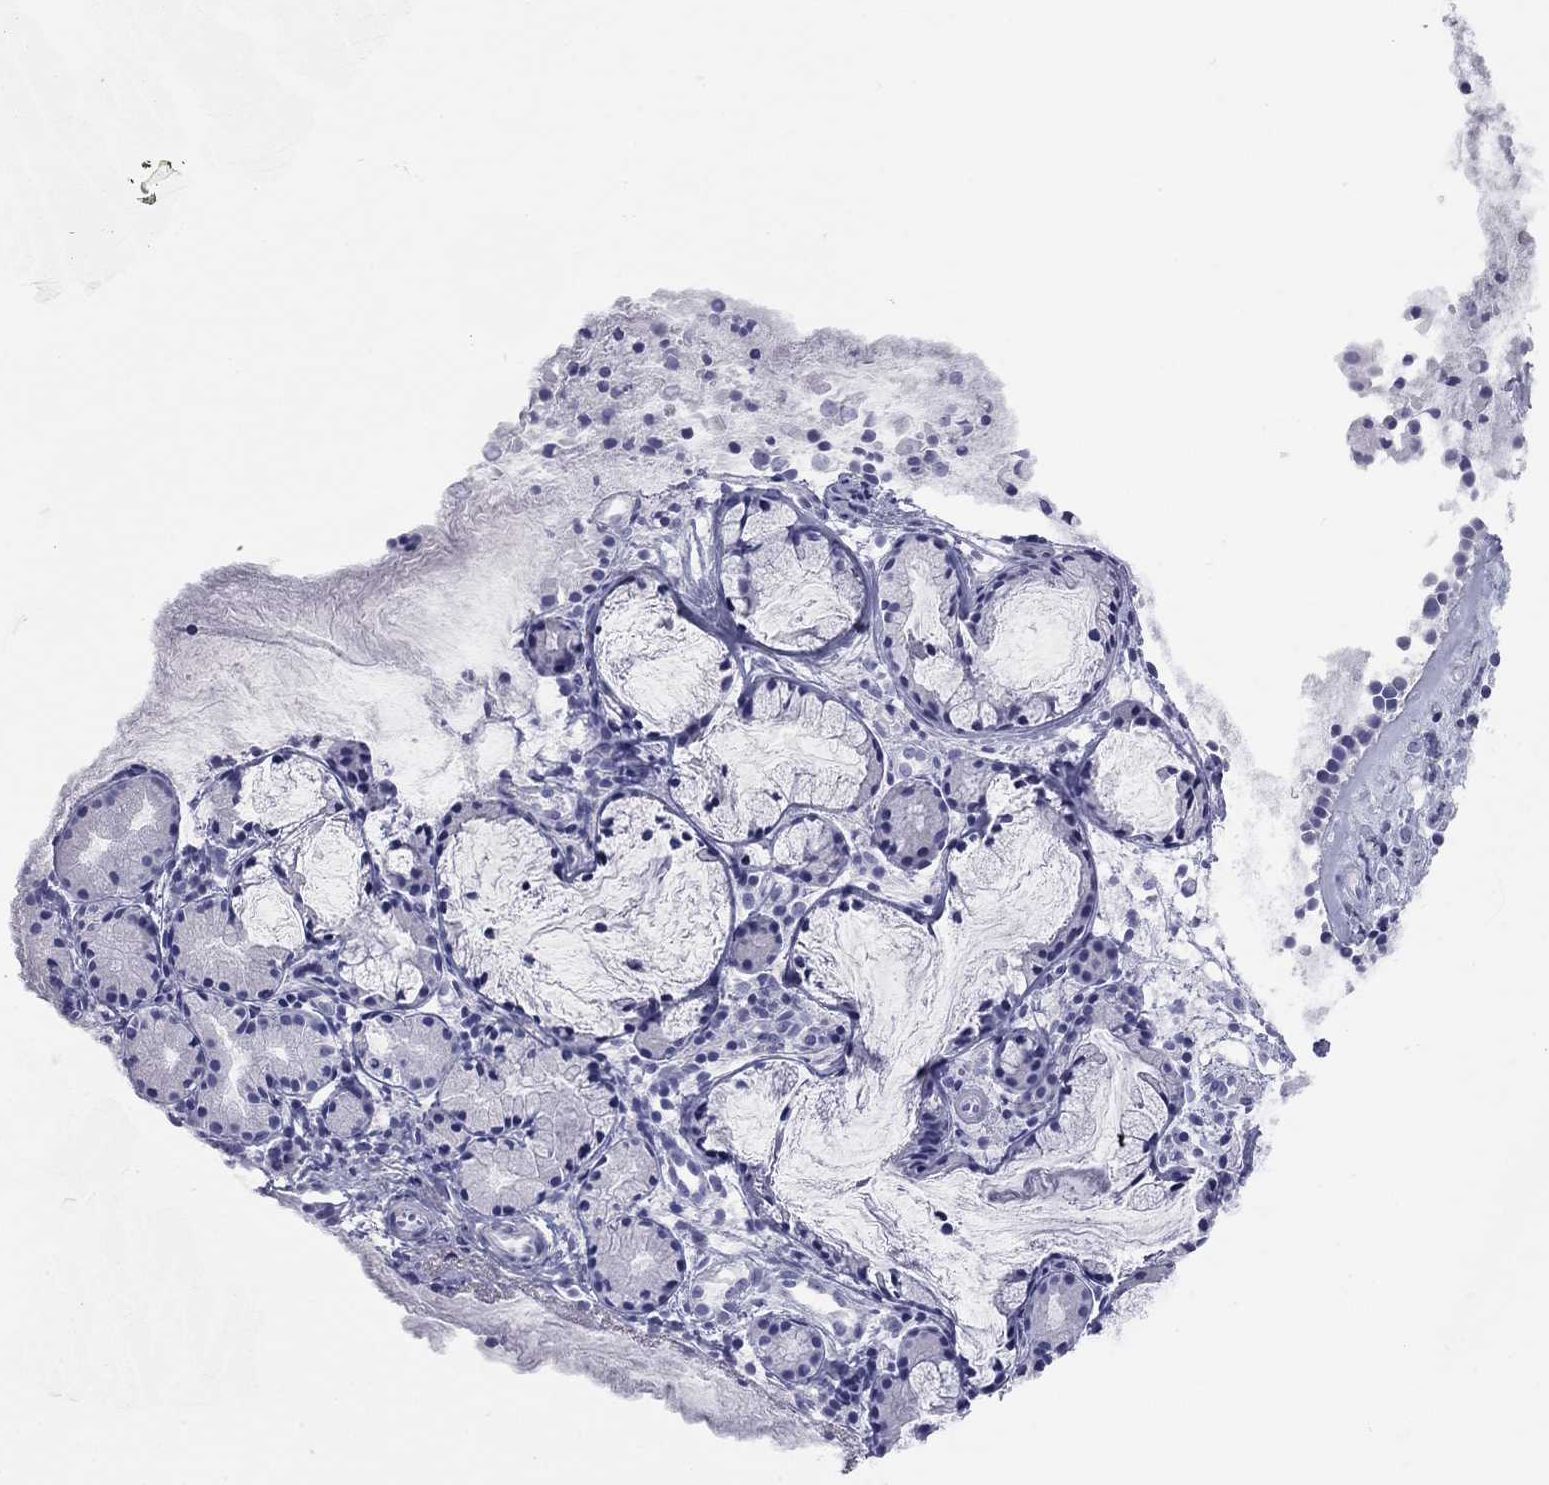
{"staining": {"intensity": "negative", "quantity": "none", "location": "none"}, "tissue": "nasopharynx", "cell_type": "Respiratory epithelial cells", "image_type": "normal", "snomed": [{"axis": "morphology", "description": "Normal tissue, NOS"}, {"axis": "topography", "description": "Nasopharynx"}], "caption": "Immunohistochemistry (IHC) of benign nasopharynx reveals no positivity in respiratory epithelial cells.", "gene": "KCNH1", "patient": {"sex": "female", "age": 47}}